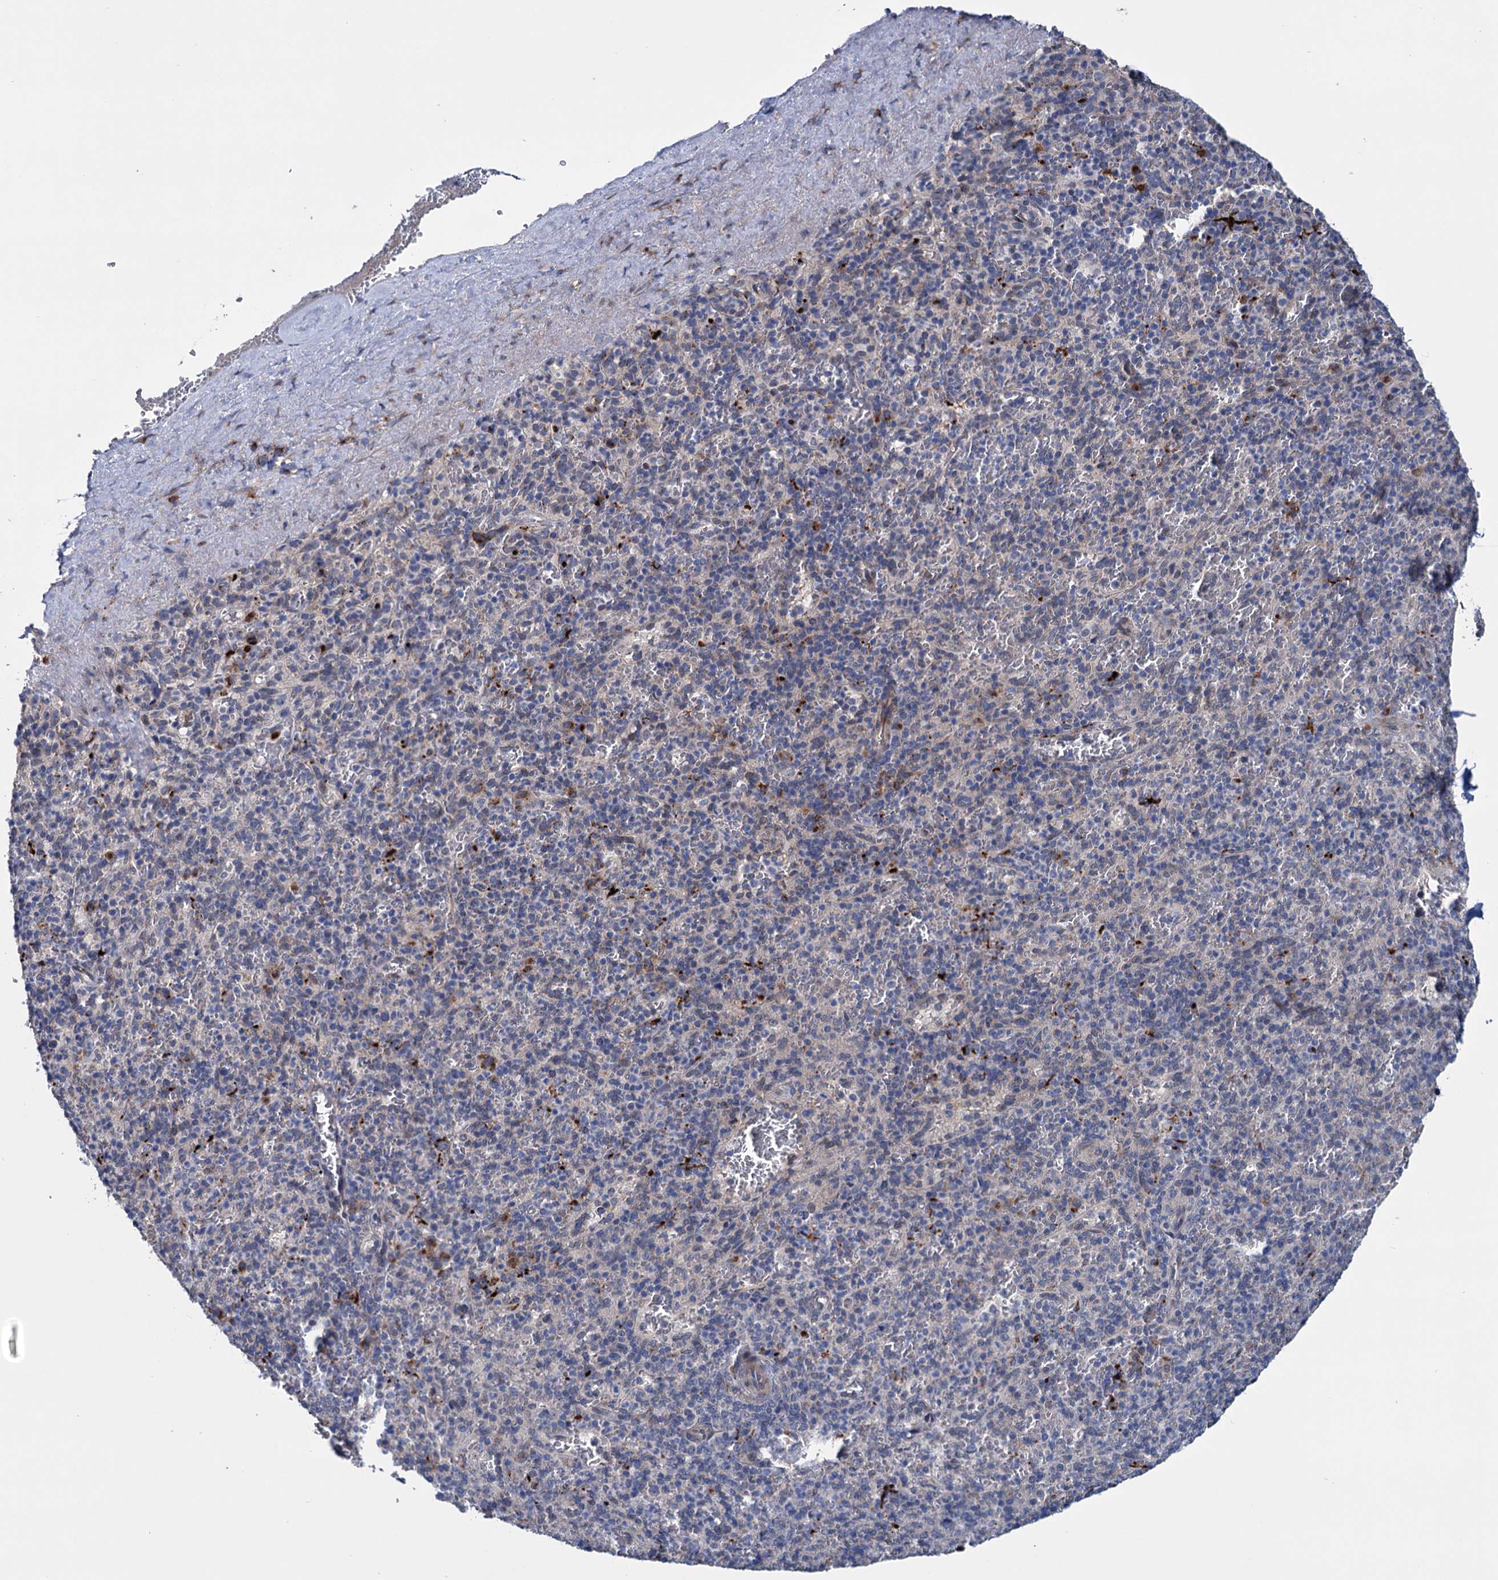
{"staining": {"intensity": "moderate", "quantity": "<25%", "location": "cytoplasmic/membranous"}, "tissue": "spleen", "cell_type": "Cells in red pulp", "image_type": "normal", "snomed": [{"axis": "morphology", "description": "Normal tissue, NOS"}, {"axis": "topography", "description": "Spleen"}], "caption": "Immunohistochemistry (IHC) staining of benign spleen, which displays low levels of moderate cytoplasmic/membranous positivity in approximately <25% of cells in red pulp indicating moderate cytoplasmic/membranous protein expression. The staining was performed using DAB (brown) for protein detection and nuclei were counterstained in hematoxylin (blue).", "gene": "EYA4", "patient": {"sex": "male", "age": 82}}